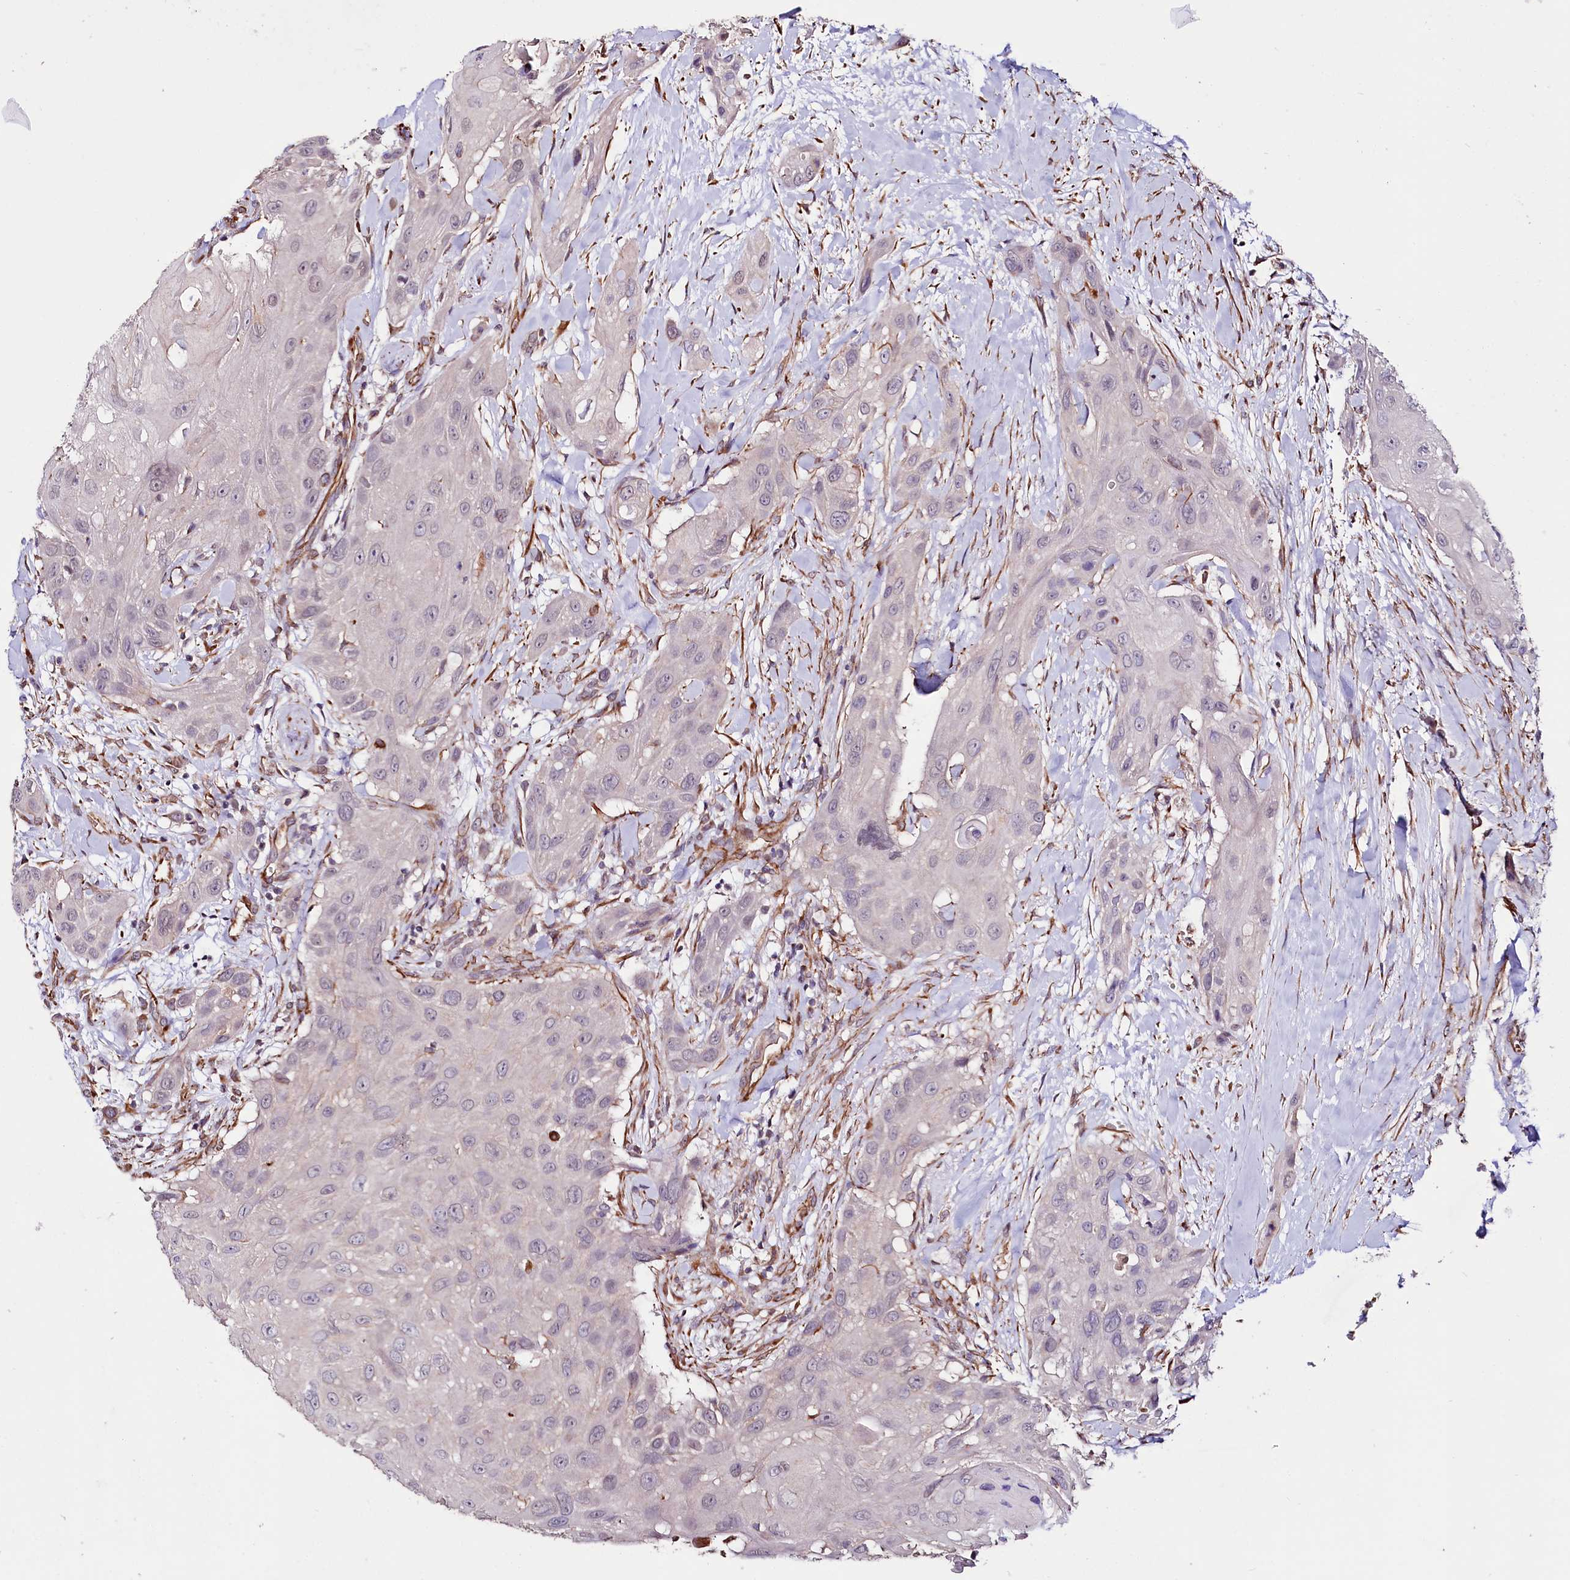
{"staining": {"intensity": "negative", "quantity": "none", "location": "none"}, "tissue": "head and neck cancer", "cell_type": "Tumor cells", "image_type": "cancer", "snomed": [{"axis": "morphology", "description": "Squamous cell carcinoma, NOS"}, {"axis": "topography", "description": "Head-Neck"}], "caption": "Immunohistochemistry (IHC) image of head and neck cancer (squamous cell carcinoma) stained for a protein (brown), which demonstrates no staining in tumor cells. (Brightfield microscopy of DAB immunohistochemistry (IHC) at high magnification).", "gene": "TTC12", "patient": {"sex": "male", "age": 81}}